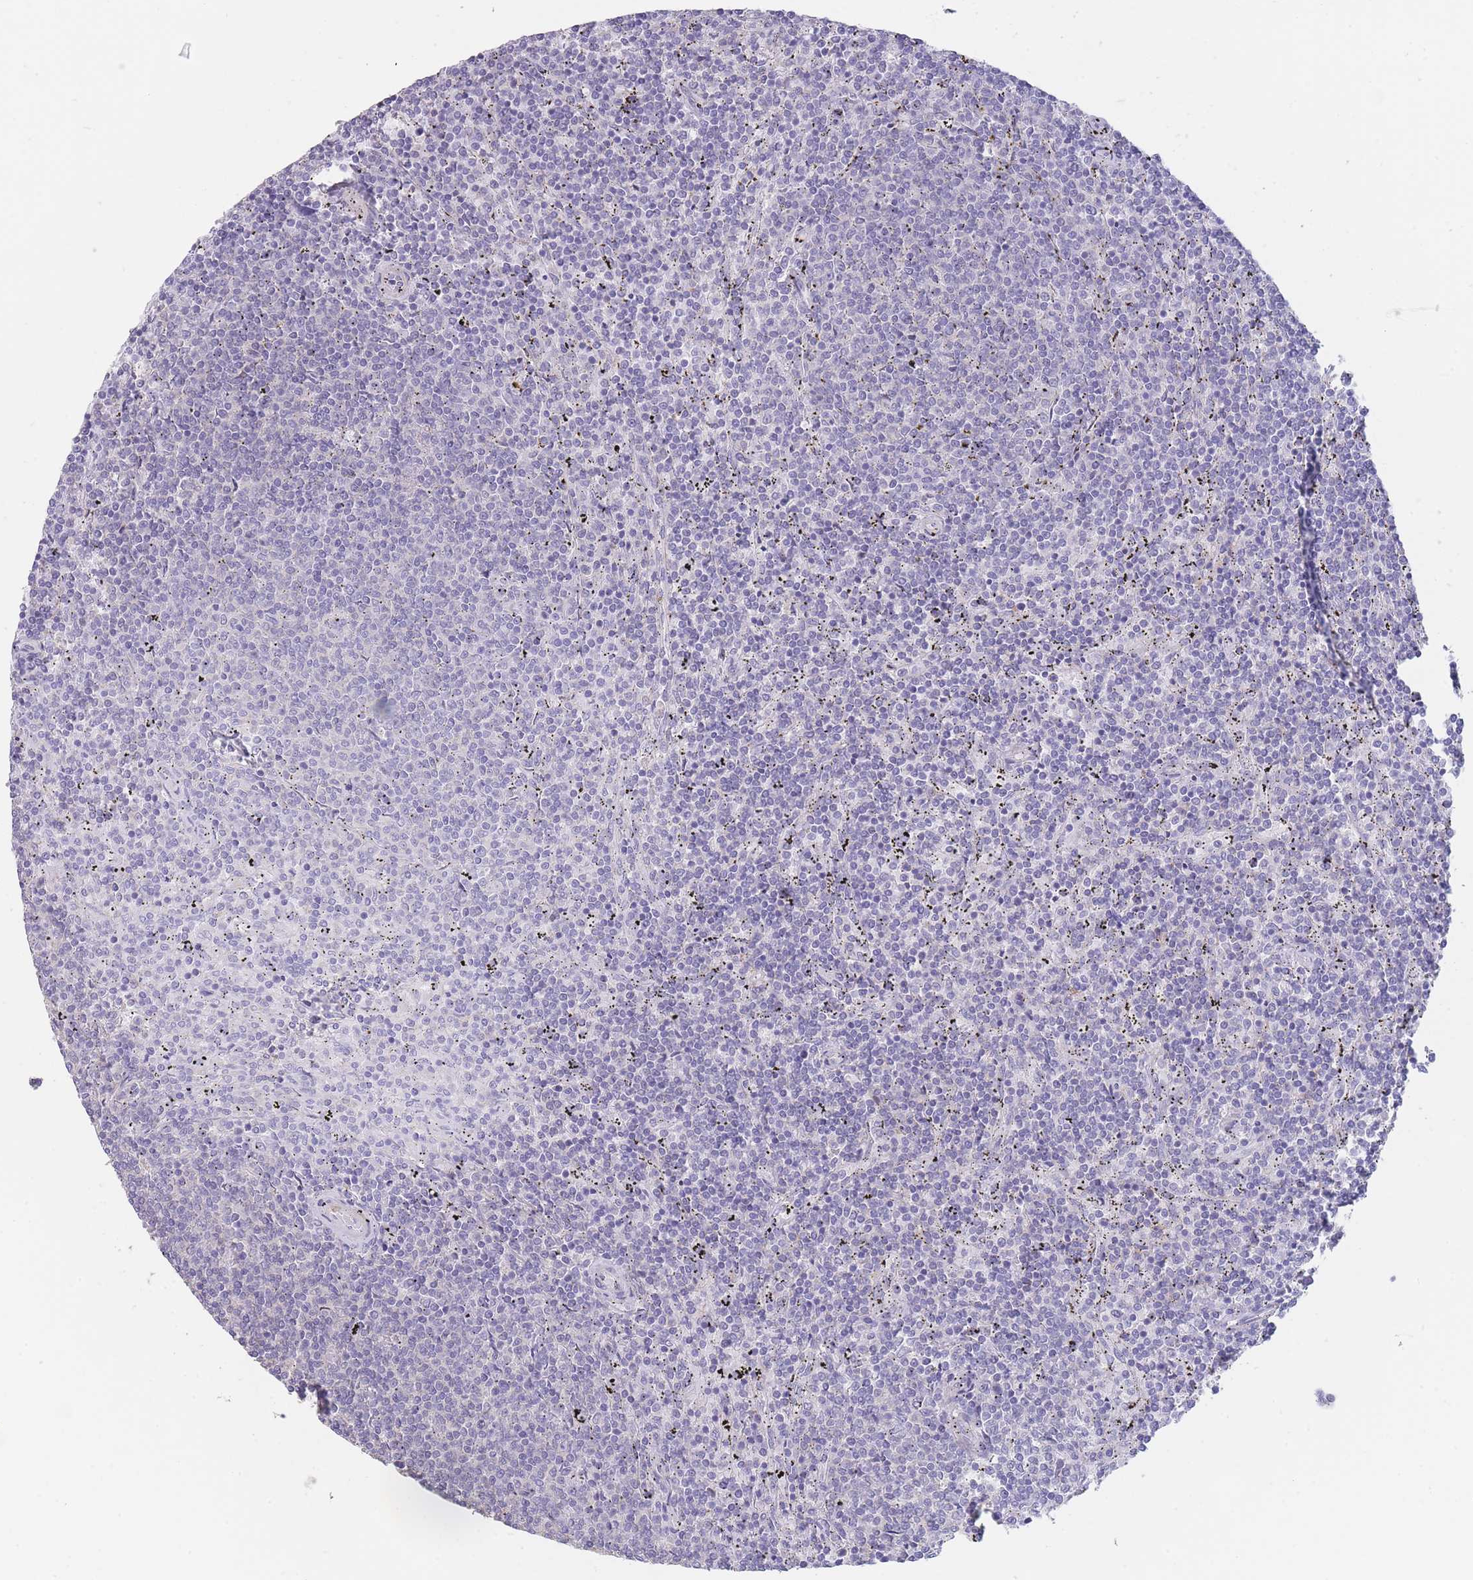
{"staining": {"intensity": "negative", "quantity": "none", "location": "none"}, "tissue": "lymphoma", "cell_type": "Tumor cells", "image_type": "cancer", "snomed": [{"axis": "morphology", "description": "Malignant lymphoma, non-Hodgkin's type, Low grade"}, {"axis": "topography", "description": "Spleen"}], "caption": "An image of lymphoma stained for a protein reveals no brown staining in tumor cells. (Brightfield microscopy of DAB (3,3'-diaminobenzidine) IHC at high magnification).", "gene": "ASAP3", "patient": {"sex": "female", "age": 50}}